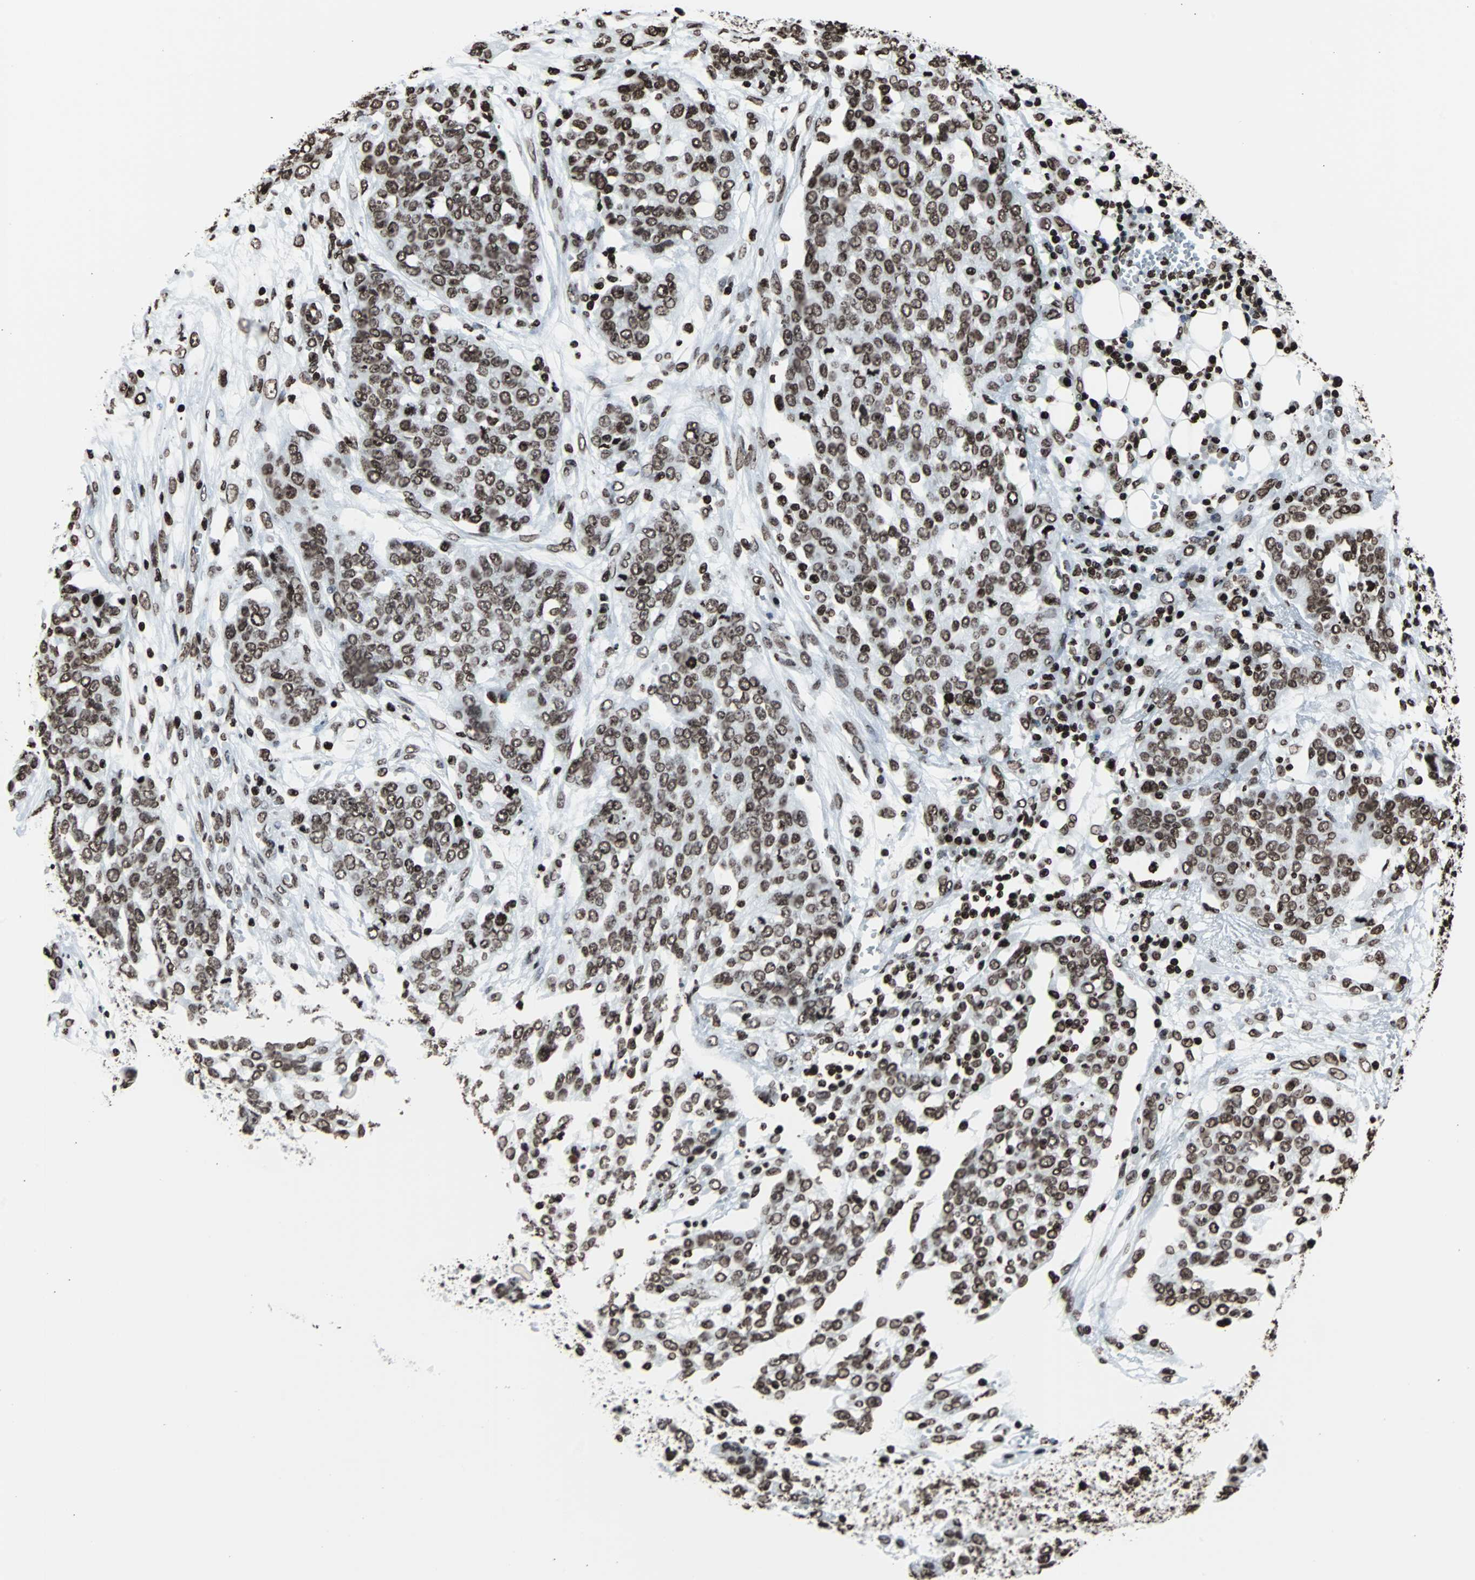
{"staining": {"intensity": "strong", "quantity": ">75%", "location": "nuclear"}, "tissue": "ovarian cancer", "cell_type": "Tumor cells", "image_type": "cancer", "snomed": [{"axis": "morphology", "description": "Cystadenocarcinoma, serous, NOS"}, {"axis": "topography", "description": "Soft tissue"}, {"axis": "topography", "description": "Ovary"}], "caption": "Immunohistochemical staining of human ovarian cancer reveals strong nuclear protein expression in about >75% of tumor cells.", "gene": "H2BC18", "patient": {"sex": "female", "age": 57}}